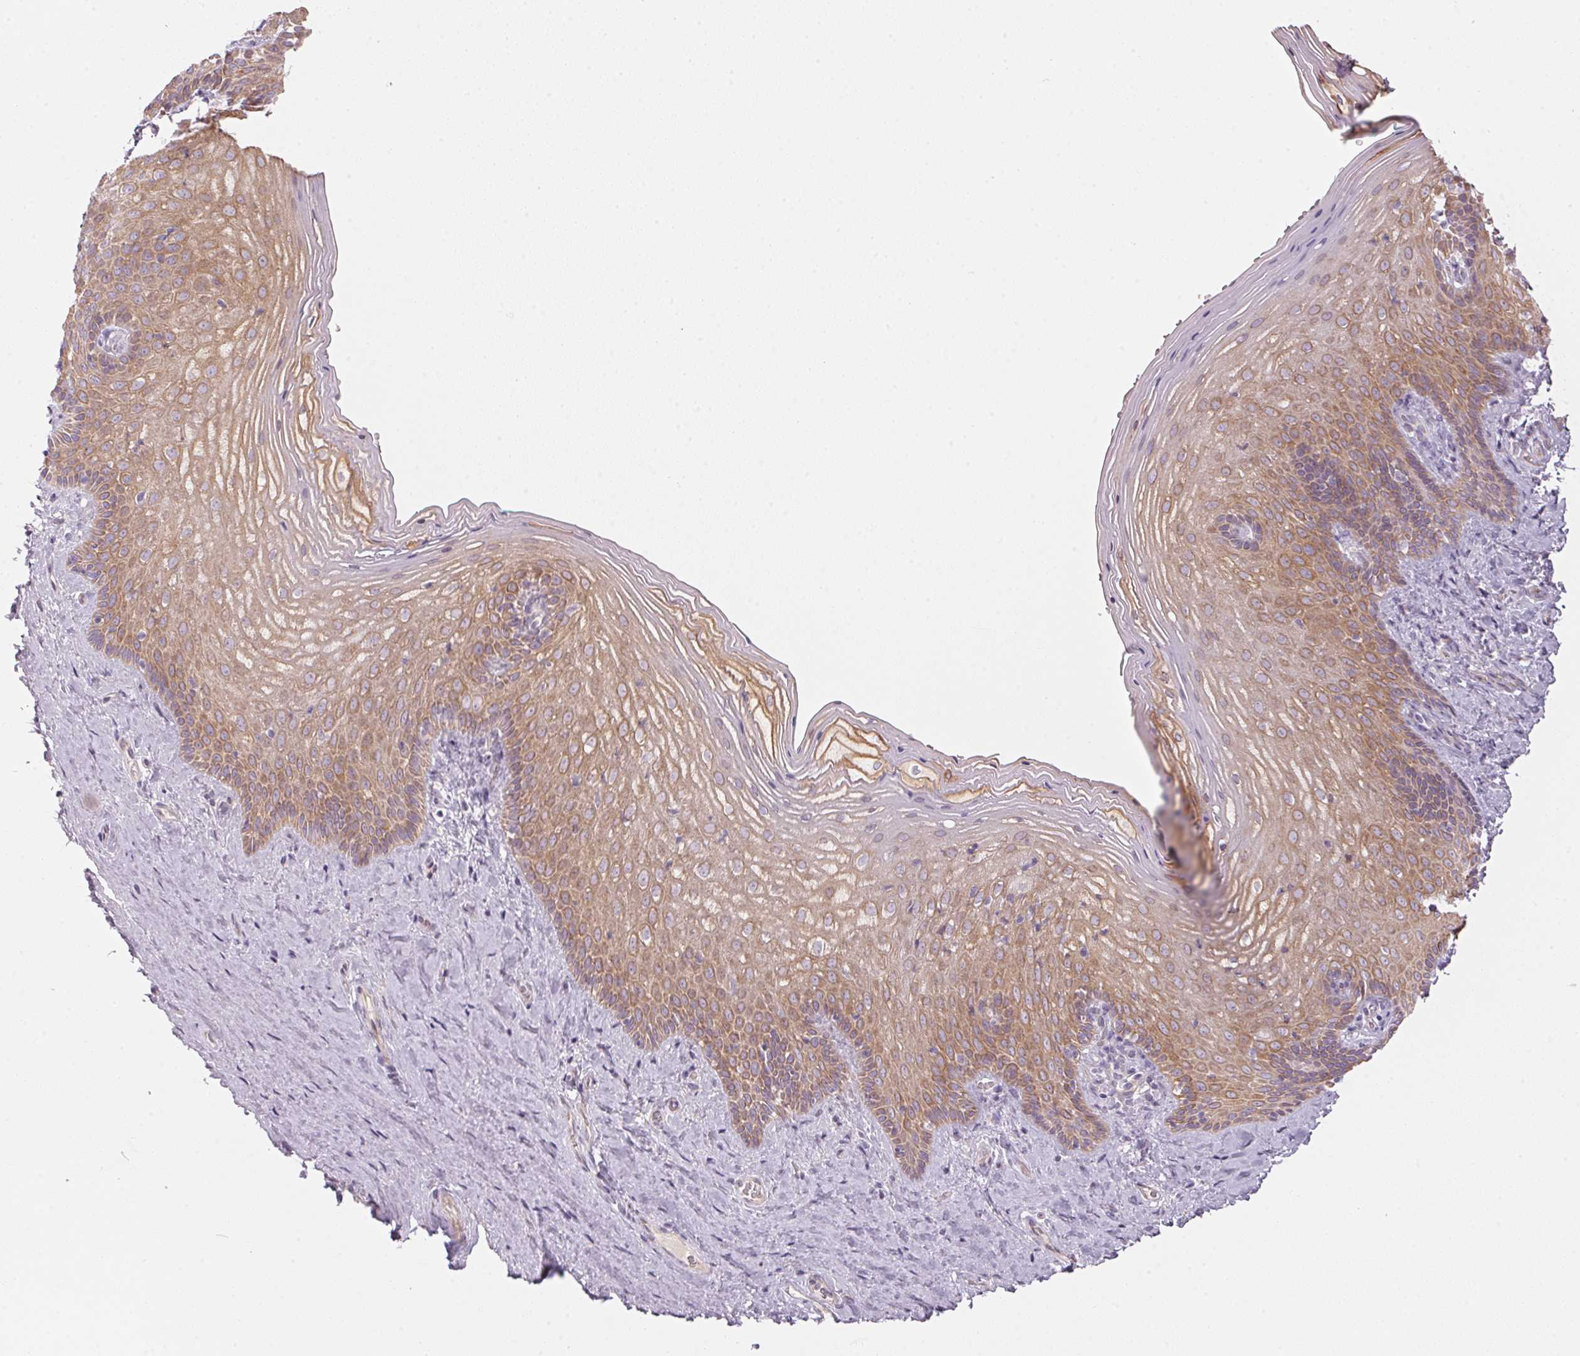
{"staining": {"intensity": "moderate", "quantity": "25%-75%", "location": "cytoplasmic/membranous"}, "tissue": "vagina", "cell_type": "Squamous epithelial cells", "image_type": "normal", "snomed": [{"axis": "morphology", "description": "Normal tissue, NOS"}, {"axis": "topography", "description": "Vagina"}], "caption": "Protein staining reveals moderate cytoplasmic/membranous expression in approximately 25%-75% of squamous epithelial cells in normal vagina.", "gene": "BLOC1S2", "patient": {"sex": "female", "age": 45}}